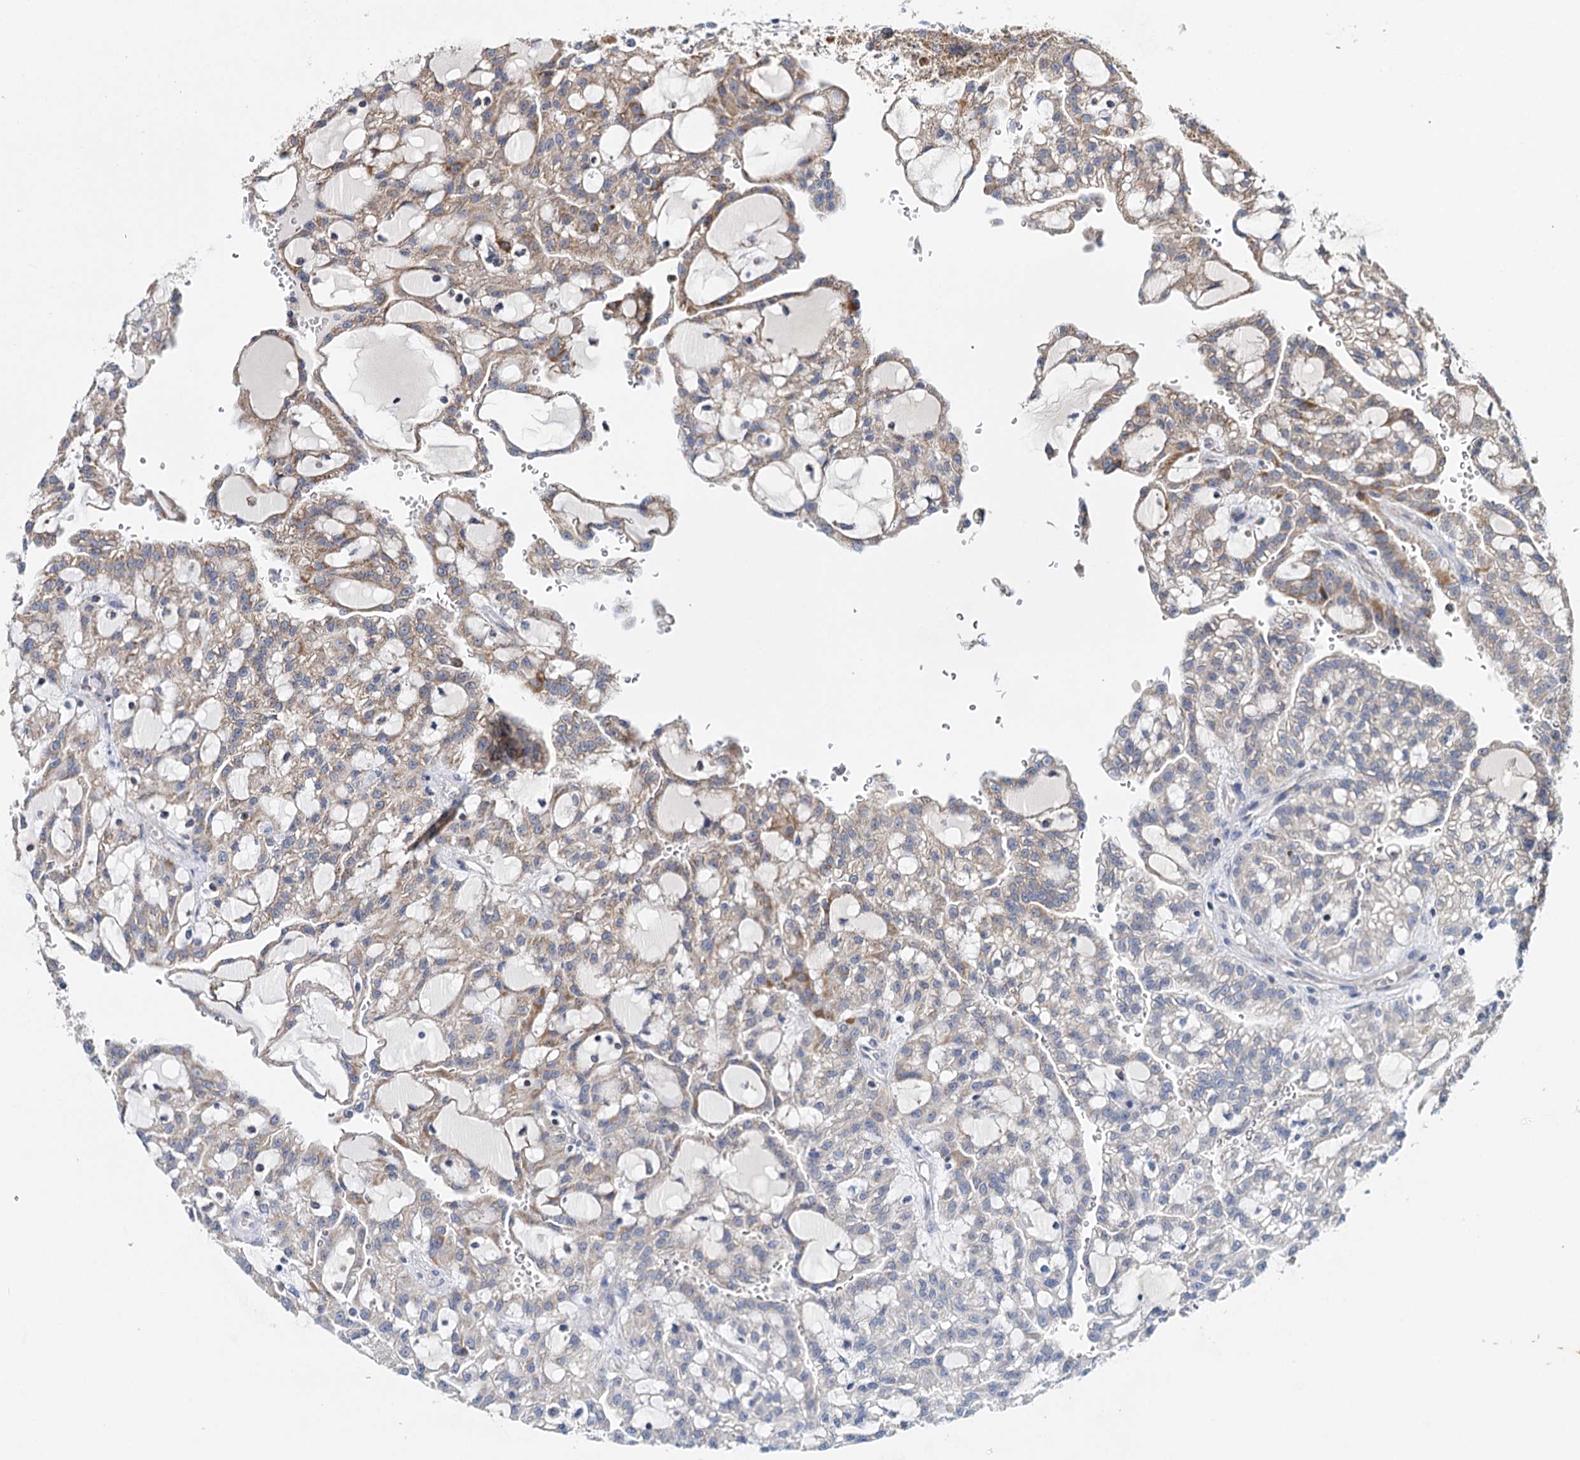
{"staining": {"intensity": "weak", "quantity": "25%-75%", "location": "cytoplasmic/membranous"}, "tissue": "renal cancer", "cell_type": "Tumor cells", "image_type": "cancer", "snomed": [{"axis": "morphology", "description": "Adenocarcinoma, NOS"}, {"axis": "topography", "description": "Kidney"}], "caption": "A high-resolution image shows IHC staining of renal cancer, which shows weak cytoplasmic/membranous positivity in about 25%-75% of tumor cells. (IHC, brightfield microscopy, high magnification).", "gene": "CFAP46", "patient": {"sex": "male", "age": 63}}